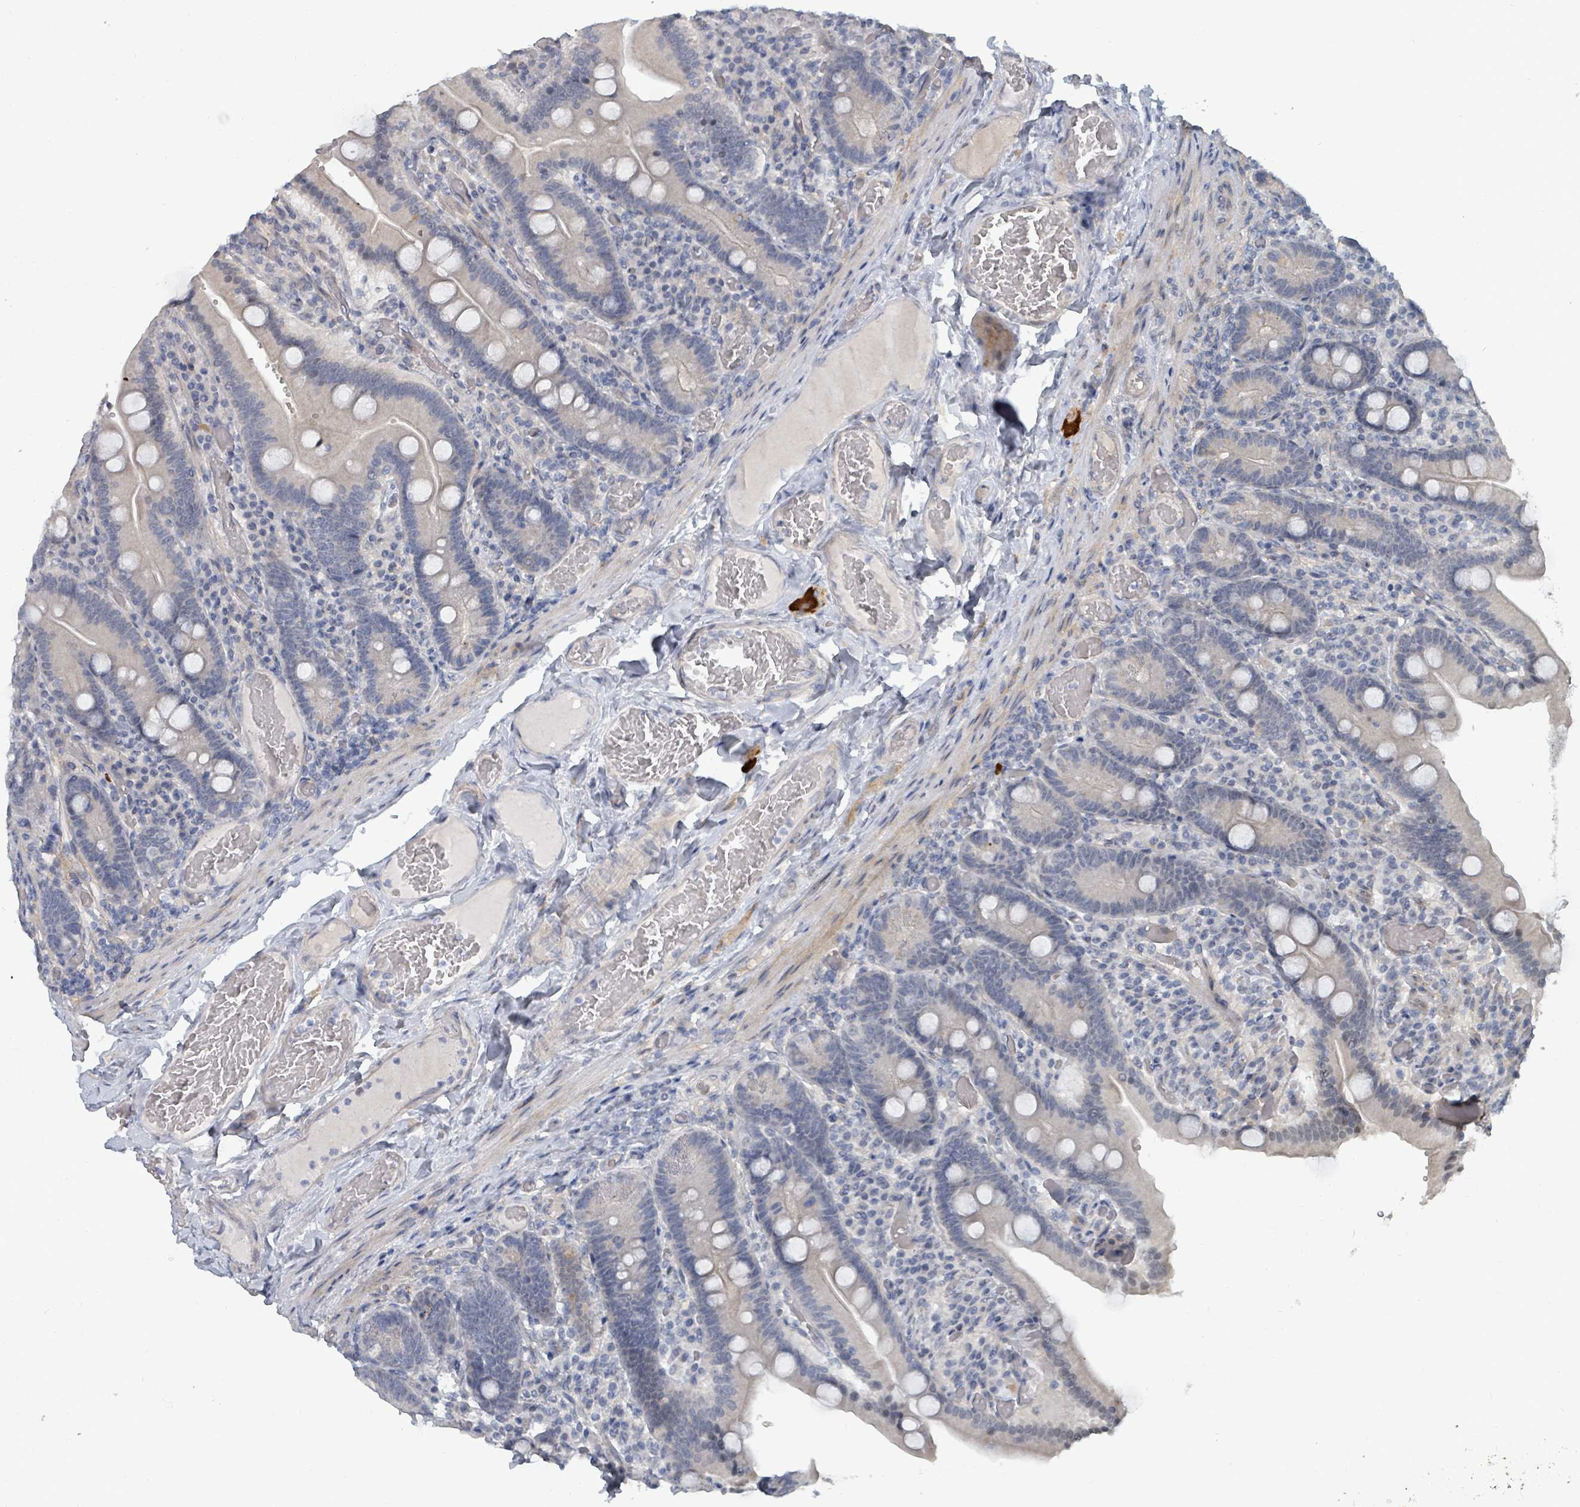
{"staining": {"intensity": "weak", "quantity": "<25%", "location": "cytoplasmic/membranous"}, "tissue": "duodenum", "cell_type": "Glandular cells", "image_type": "normal", "snomed": [{"axis": "morphology", "description": "Normal tissue, NOS"}, {"axis": "topography", "description": "Duodenum"}], "caption": "Duodenum was stained to show a protein in brown. There is no significant expression in glandular cells. (Brightfield microscopy of DAB (3,3'-diaminobenzidine) IHC at high magnification).", "gene": "TRDMT1", "patient": {"sex": "female", "age": 62}}